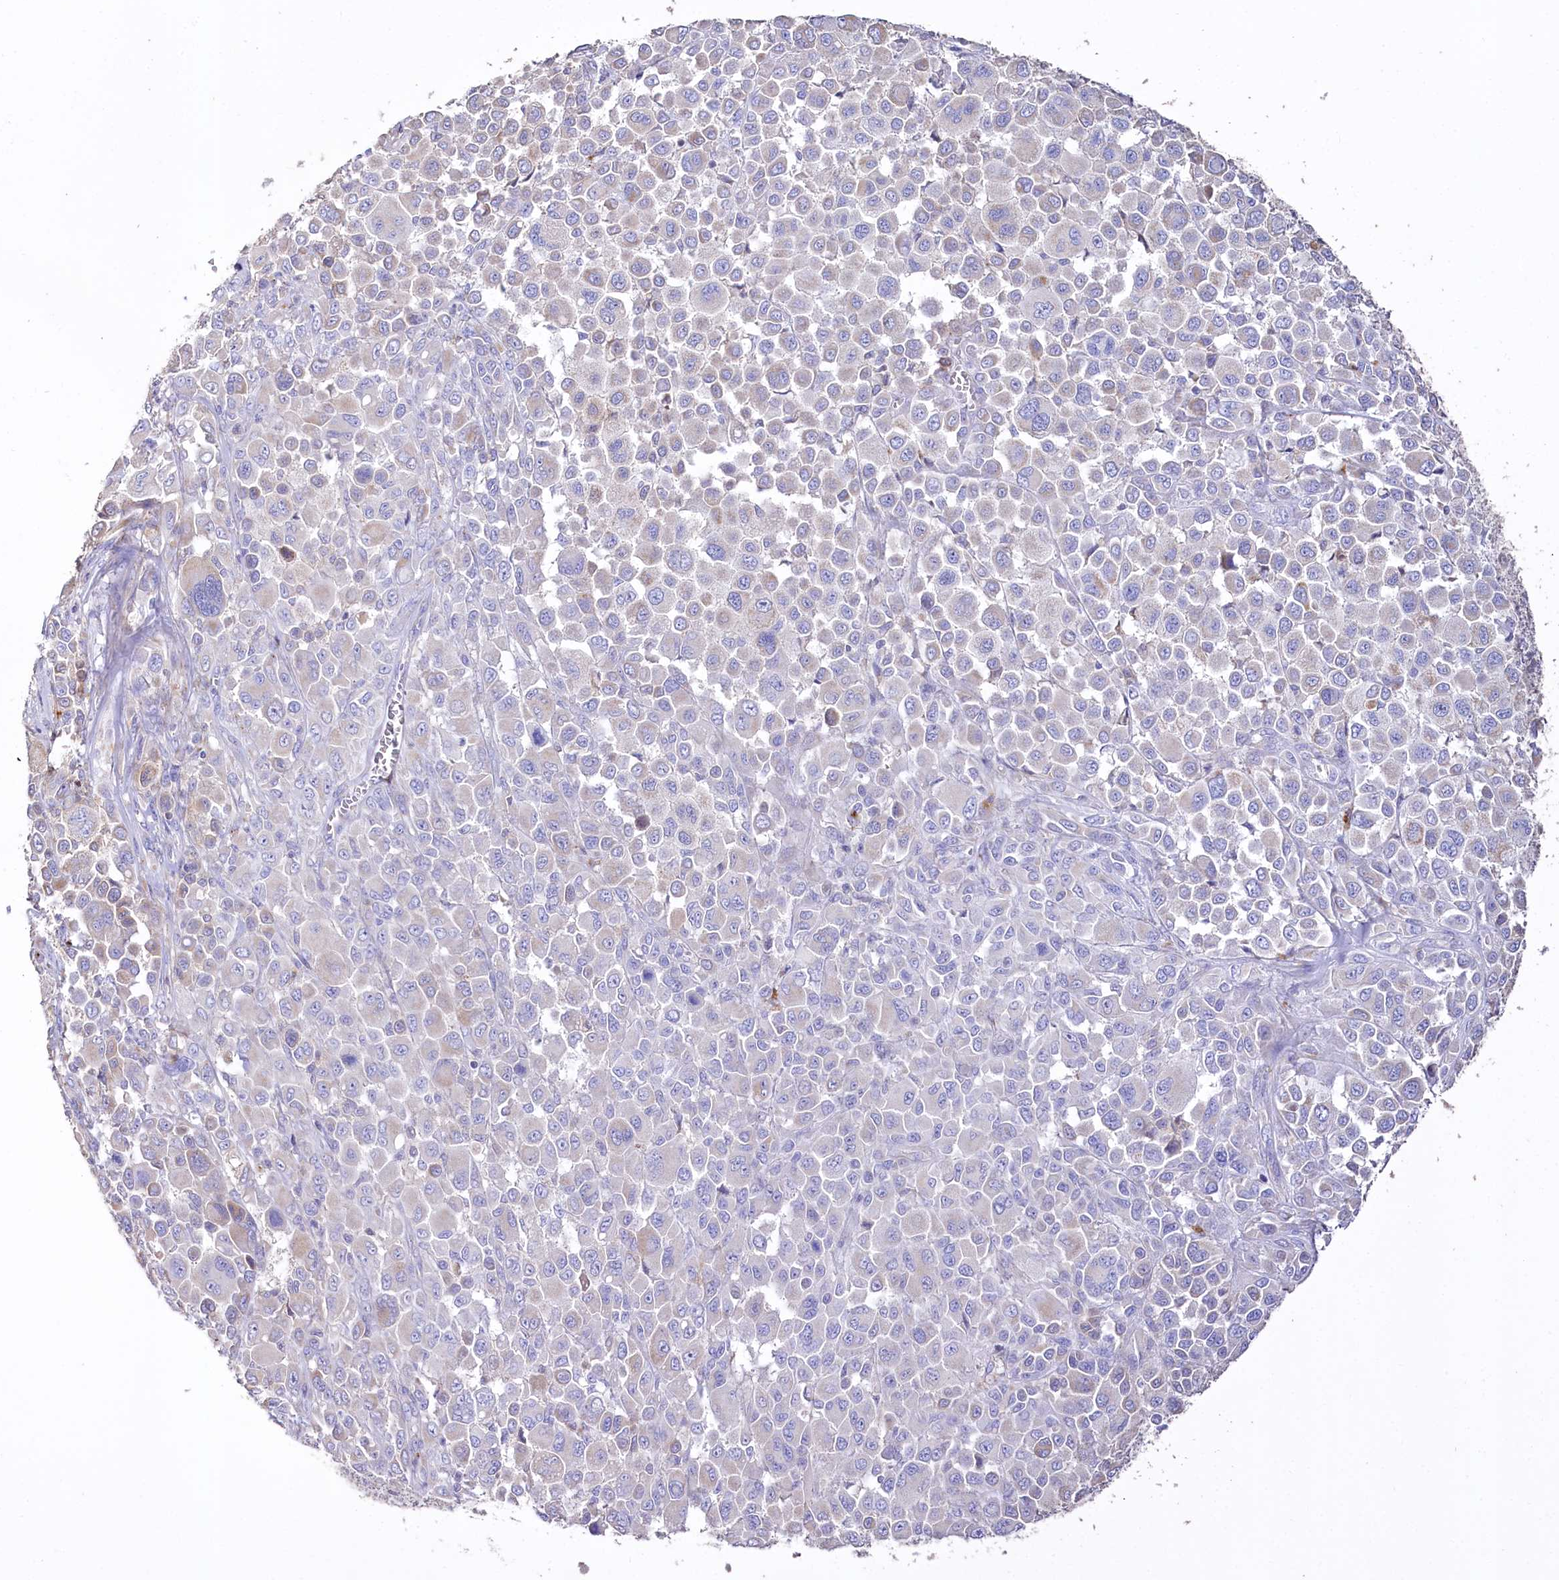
{"staining": {"intensity": "negative", "quantity": "none", "location": "none"}, "tissue": "melanoma", "cell_type": "Tumor cells", "image_type": "cancer", "snomed": [{"axis": "morphology", "description": "Malignant melanoma, NOS"}, {"axis": "topography", "description": "Skin of trunk"}], "caption": "An immunohistochemistry micrograph of melanoma is shown. There is no staining in tumor cells of melanoma.", "gene": "PTER", "patient": {"sex": "male", "age": 71}}